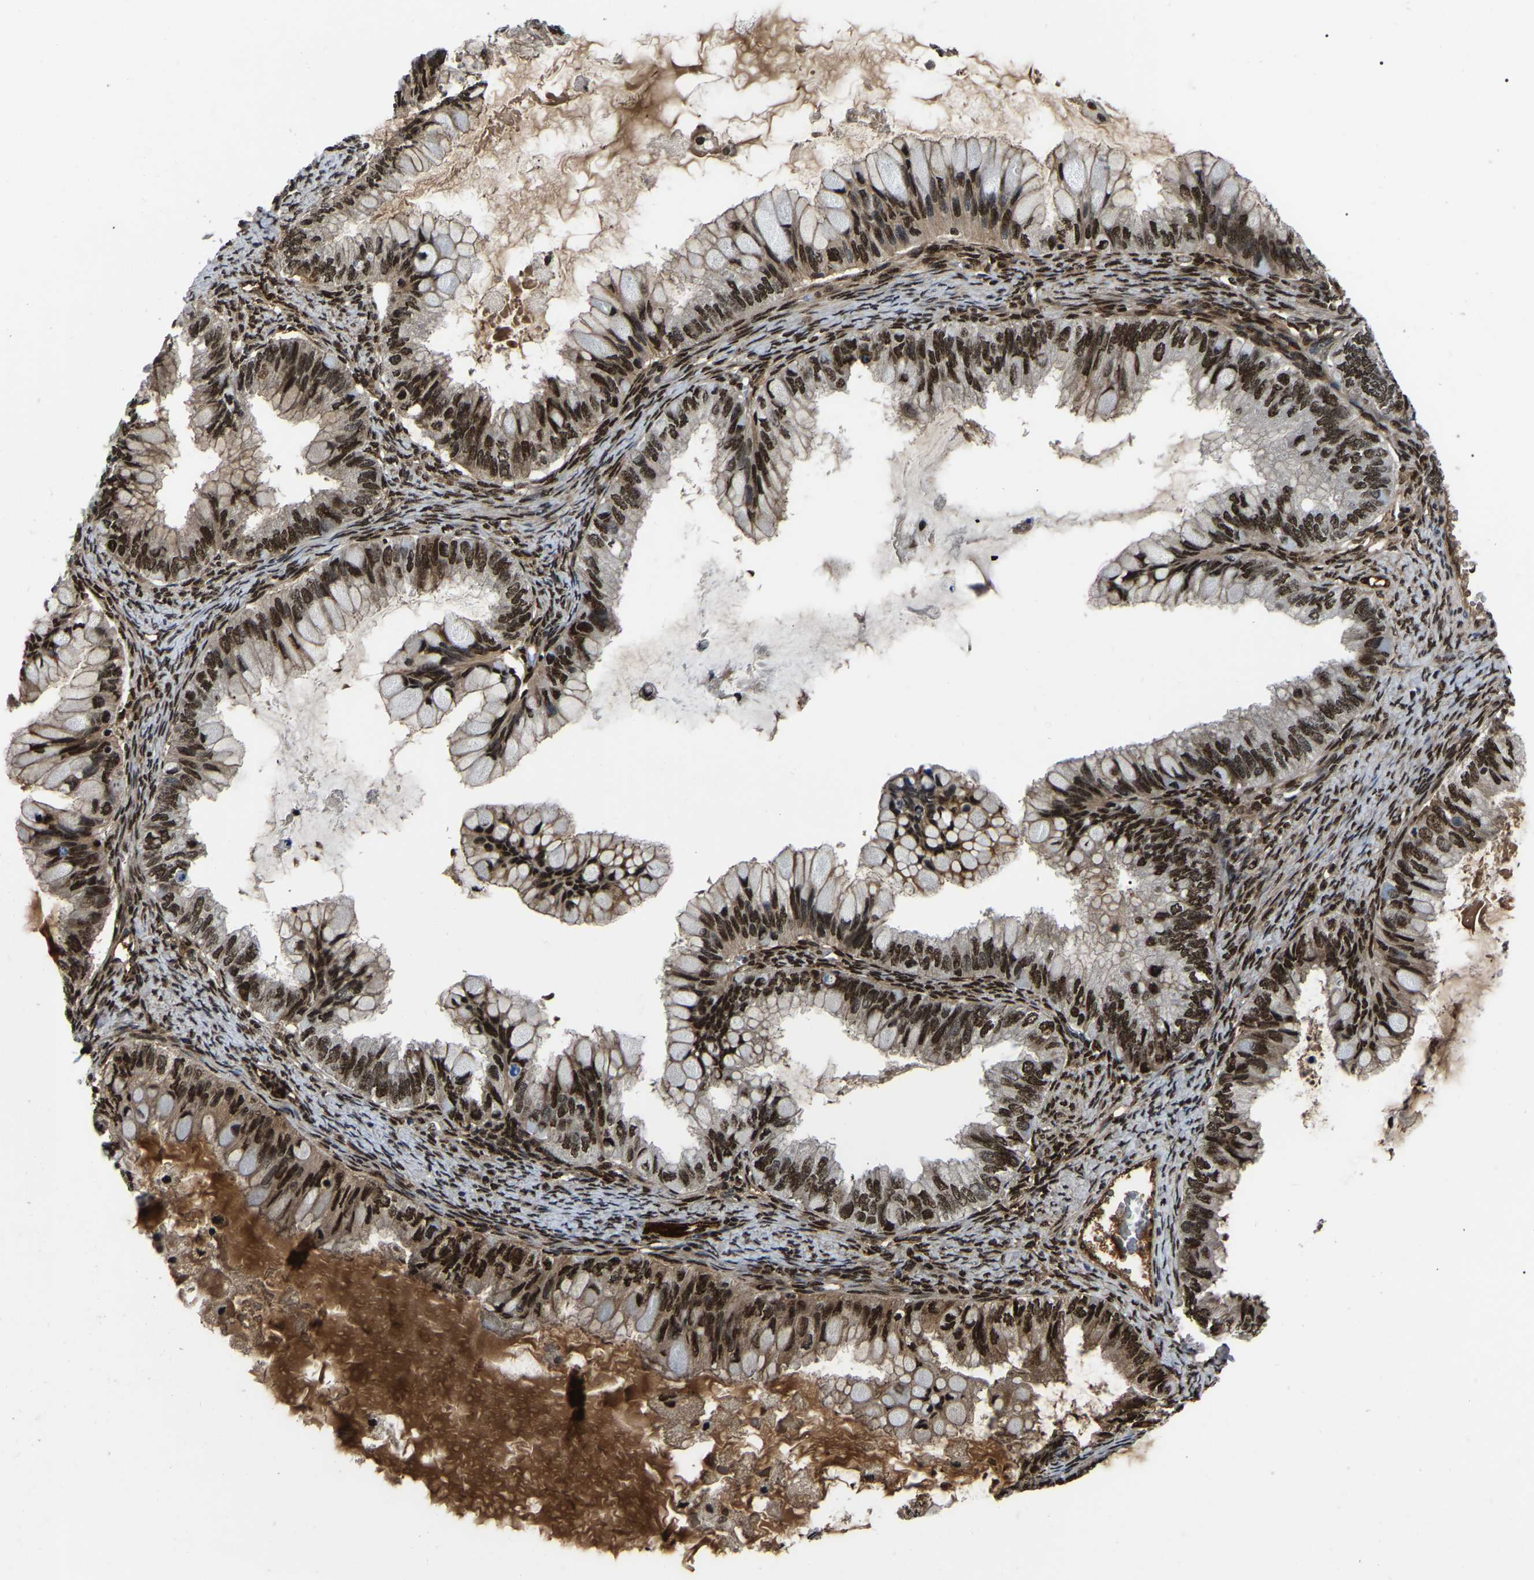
{"staining": {"intensity": "strong", "quantity": ">75%", "location": "nuclear"}, "tissue": "ovarian cancer", "cell_type": "Tumor cells", "image_type": "cancer", "snomed": [{"axis": "morphology", "description": "Cystadenocarcinoma, mucinous, NOS"}, {"axis": "topography", "description": "Ovary"}], "caption": "Protein expression analysis of mucinous cystadenocarcinoma (ovarian) demonstrates strong nuclear expression in approximately >75% of tumor cells. (brown staining indicates protein expression, while blue staining denotes nuclei).", "gene": "TRIM35", "patient": {"sex": "female", "age": 80}}